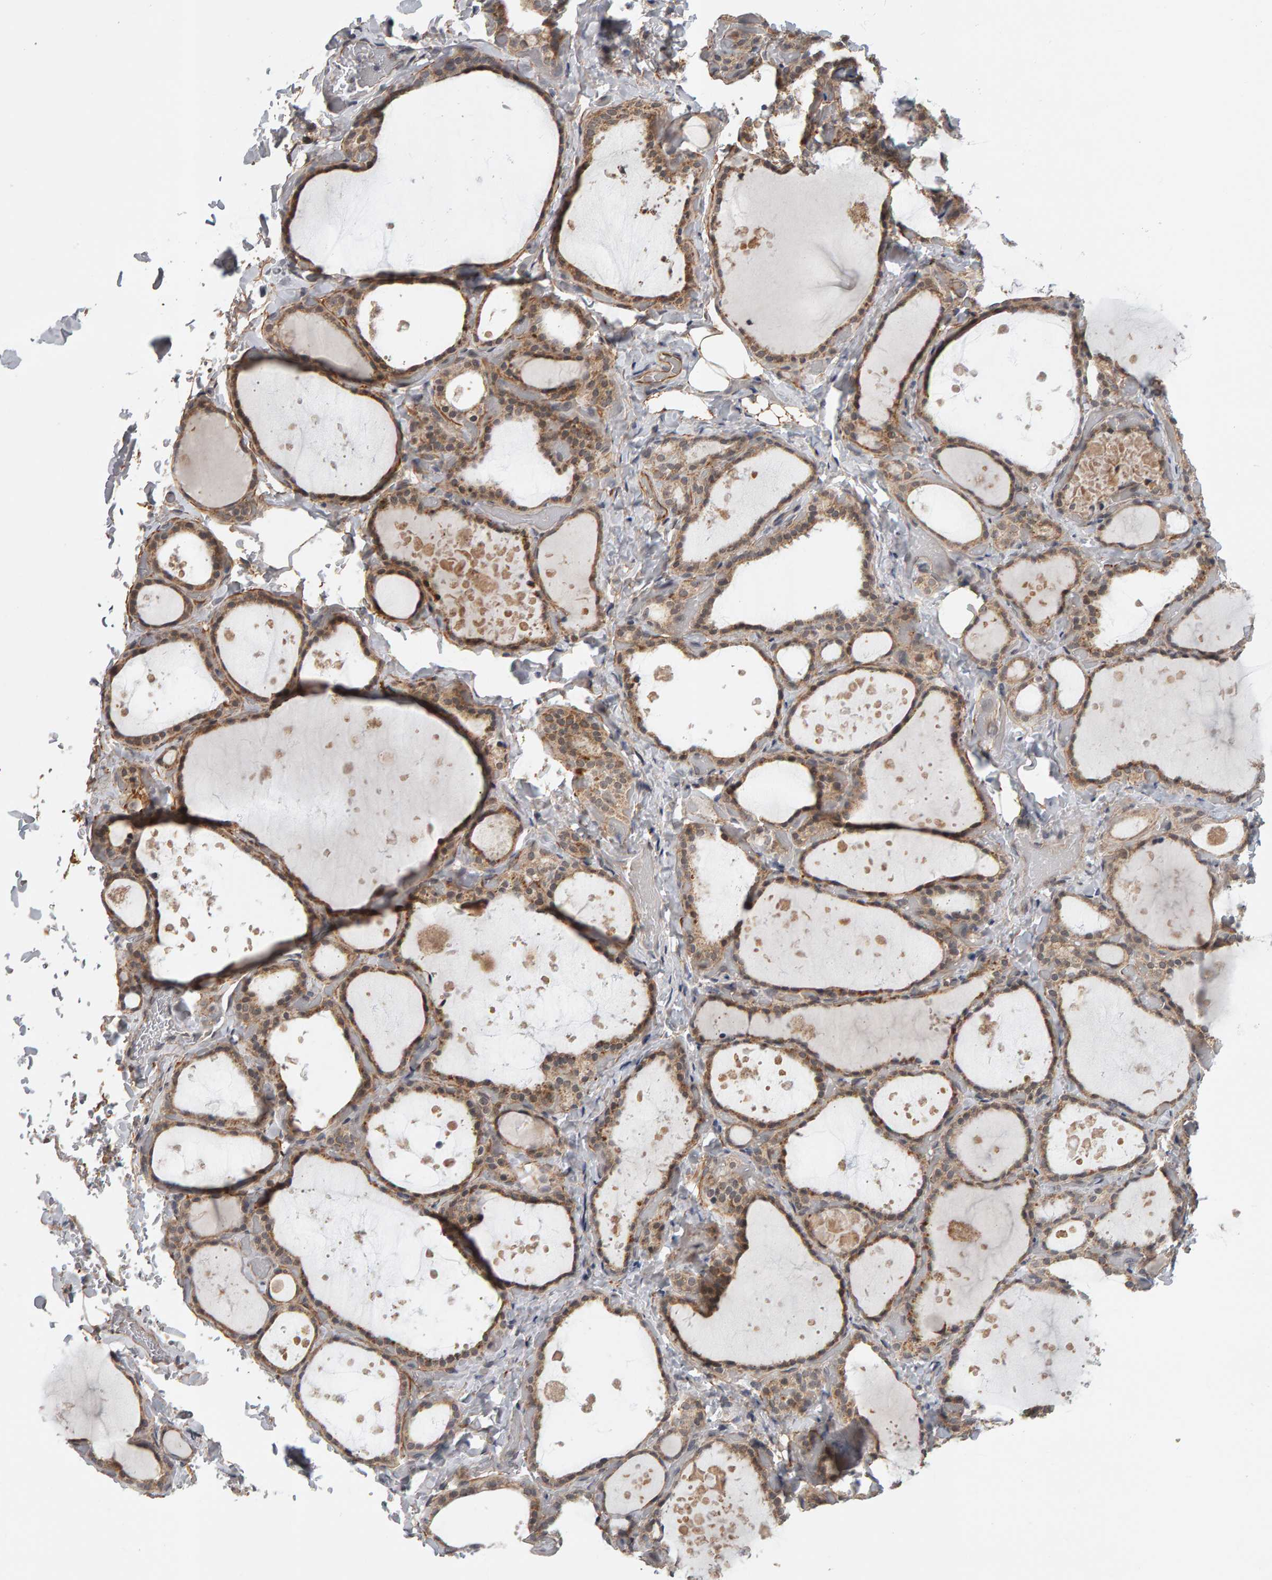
{"staining": {"intensity": "moderate", "quantity": ">75%", "location": "cytoplasmic/membranous,nuclear"}, "tissue": "thyroid gland", "cell_type": "Glandular cells", "image_type": "normal", "snomed": [{"axis": "morphology", "description": "Normal tissue, NOS"}, {"axis": "topography", "description": "Thyroid gland"}], "caption": "Protein staining exhibits moderate cytoplasmic/membranous,nuclear staining in approximately >75% of glandular cells in unremarkable thyroid gland.", "gene": "DAP3", "patient": {"sex": "female", "age": 44}}